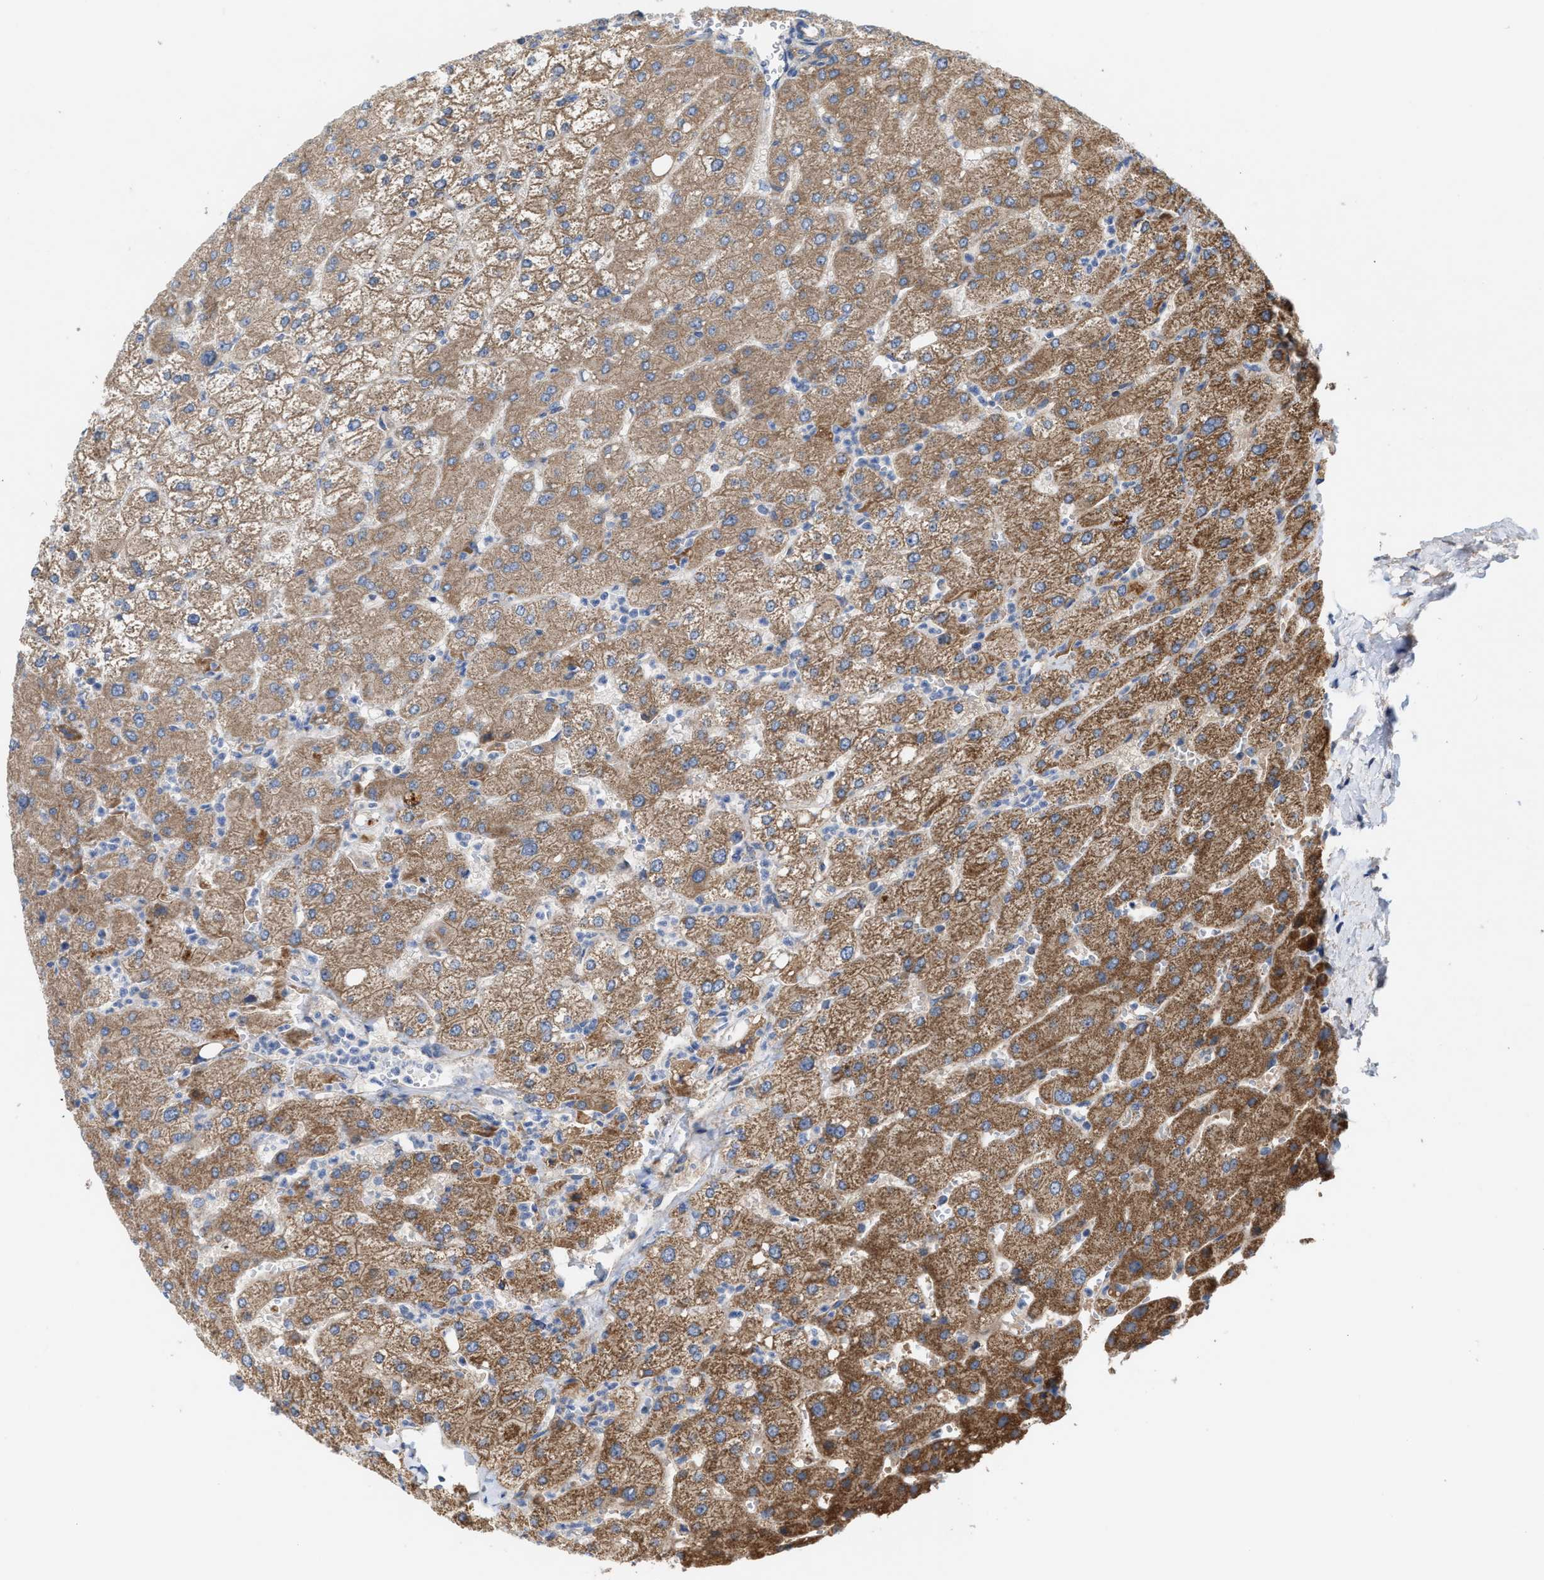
{"staining": {"intensity": "moderate", "quantity": ">75%", "location": "cytoplasmic/membranous"}, "tissue": "liver", "cell_type": "Cholangiocytes", "image_type": "normal", "snomed": [{"axis": "morphology", "description": "Normal tissue, NOS"}, {"axis": "topography", "description": "Liver"}], "caption": "Immunohistochemistry staining of benign liver, which shows medium levels of moderate cytoplasmic/membranous expression in approximately >75% of cholangiocytes indicating moderate cytoplasmic/membranous protein expression. The staining was performed using DAB (brown) for protein detection and nuclei were counterstained in hematoxylin (blue).", "gene": "OXSM", "patient": {"sex": "male", "age": 55}}